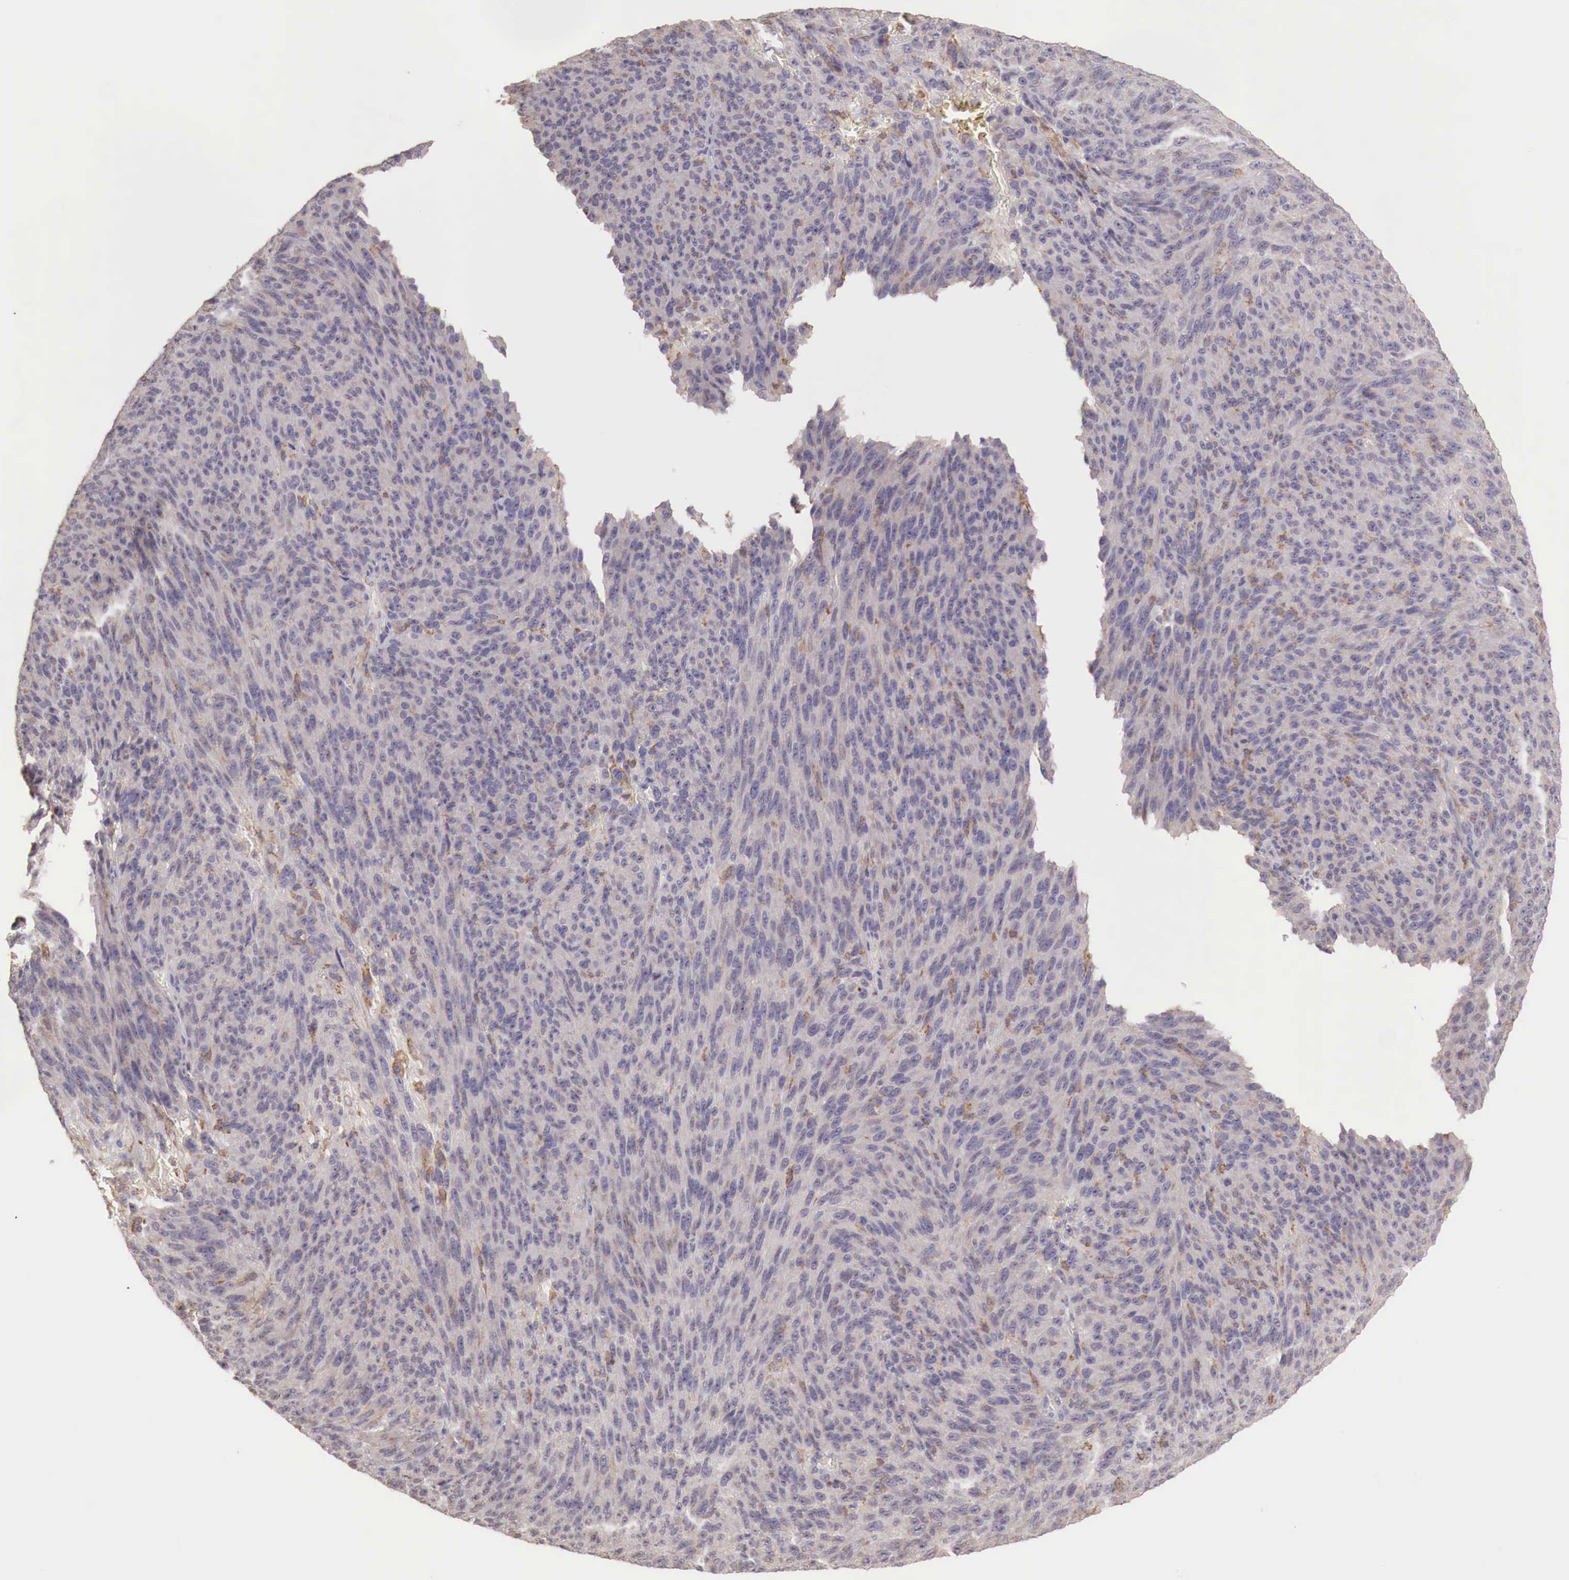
{"staining": {"intensity": "negative", "quantity": "none", "location": "none"}, "tissue": "melanoma", "cell_type": "Tumor cells", "image_type": "cancer", "snomed": [{"axis": "morphology", "description": "Malignant melanoma, NOS"}, {"axis": "topography", "description": "Skin"}], "caption": "Histopathology image shows no significant protein expression in tumor cells of melanoma.", "gene": "CHRDL1", "patient": {"sex": "male", "age": 76}}